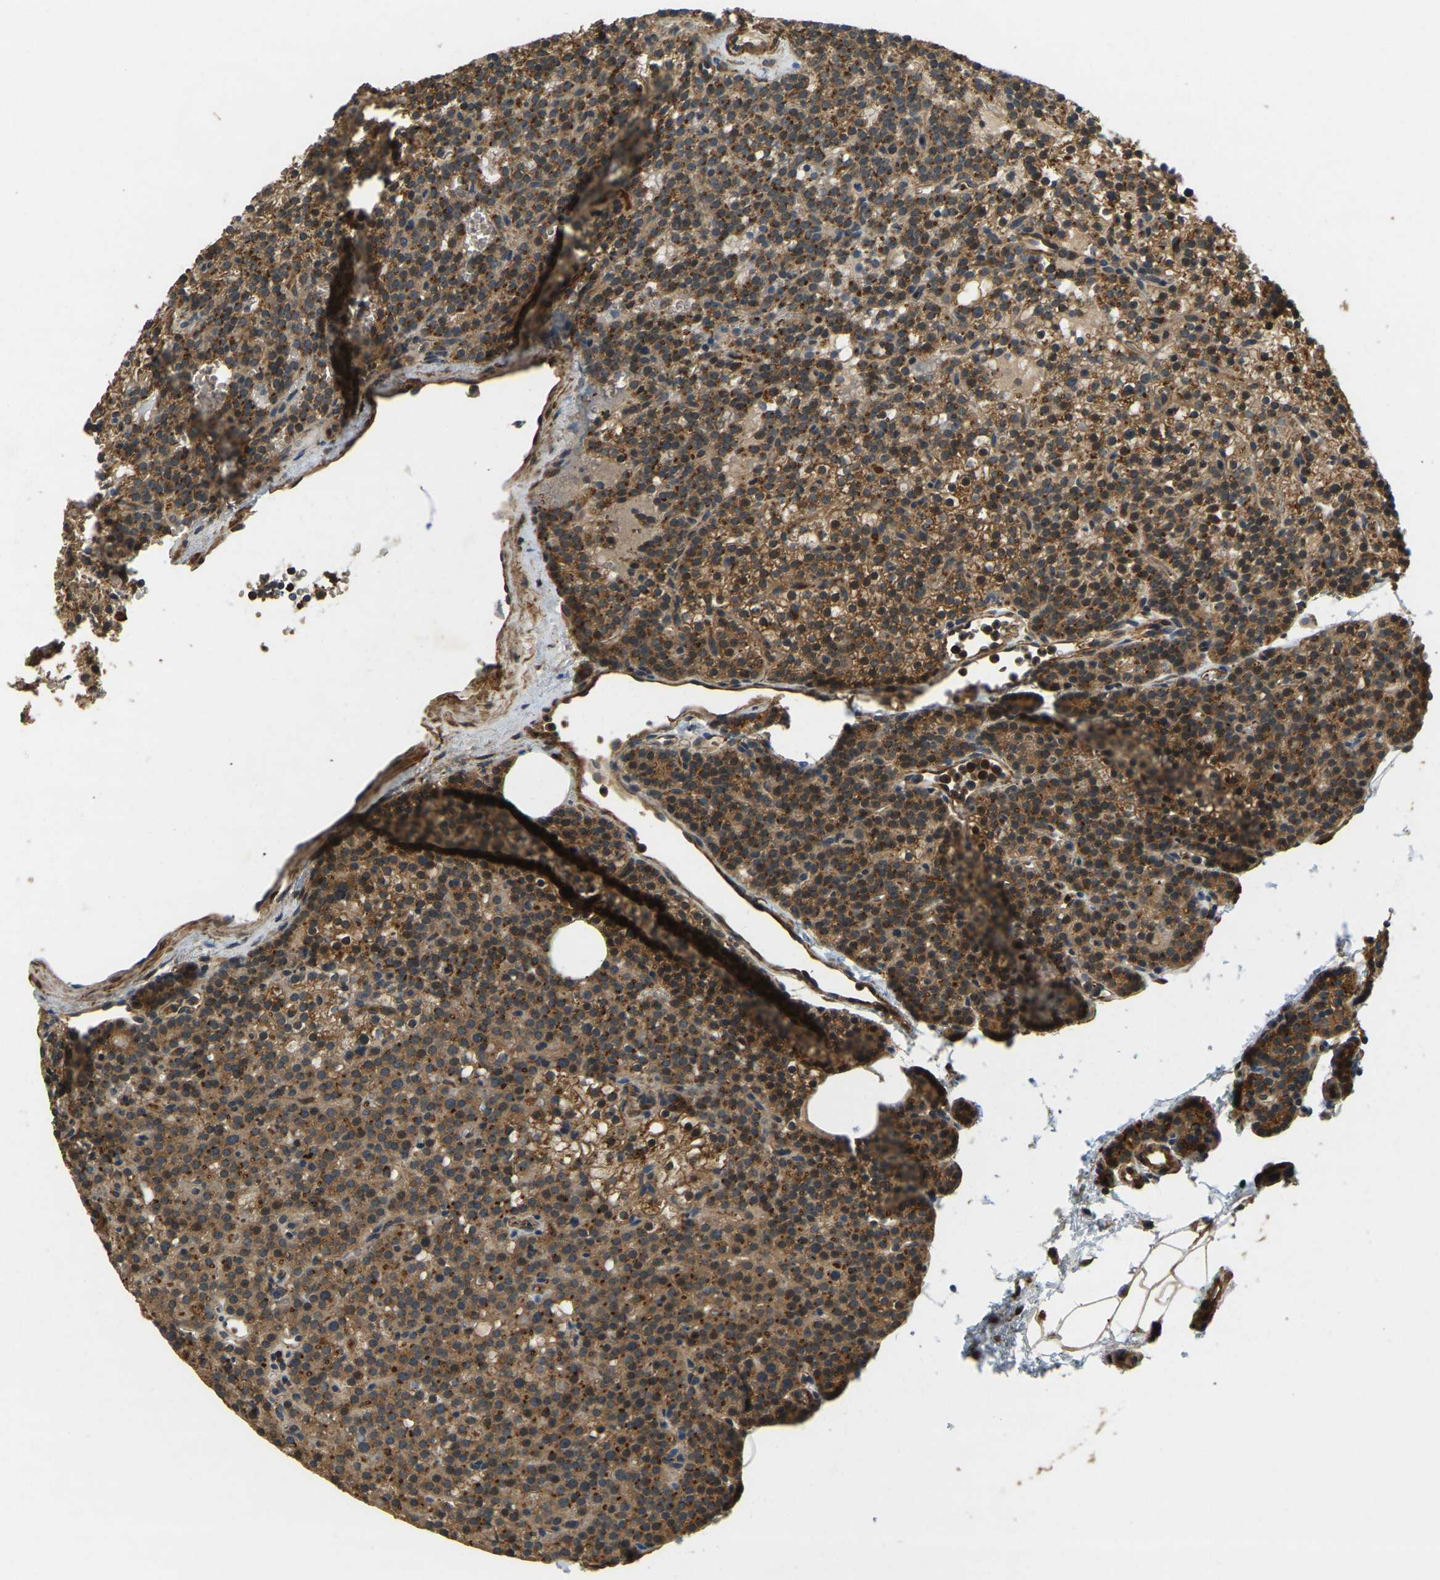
{"staining": {"intensity": "moderate", "quantity": ">75%", "location": "cytoplasmic/membranous"}, "tissue": "parathyroid gland", "cell_type": "Glandular cells", "image_type": "normal", "snomed": [{"axis": "morphology", "description": "Normal tissue, NOS"}, {"axis": "morphology", "description": "Adenoma, NOS"}, {"axis": "topography", "description": "Parathyroid gland"}], "caption": "Protein staining of benign parathyroid gland demonstrates moderate cytoplasmic/membranous expression in approximately >75% of glandular cells. Nuclei are stained in blue.", "gene": "ERGIC1", "patient": {"sex": "female", "age": 74}}